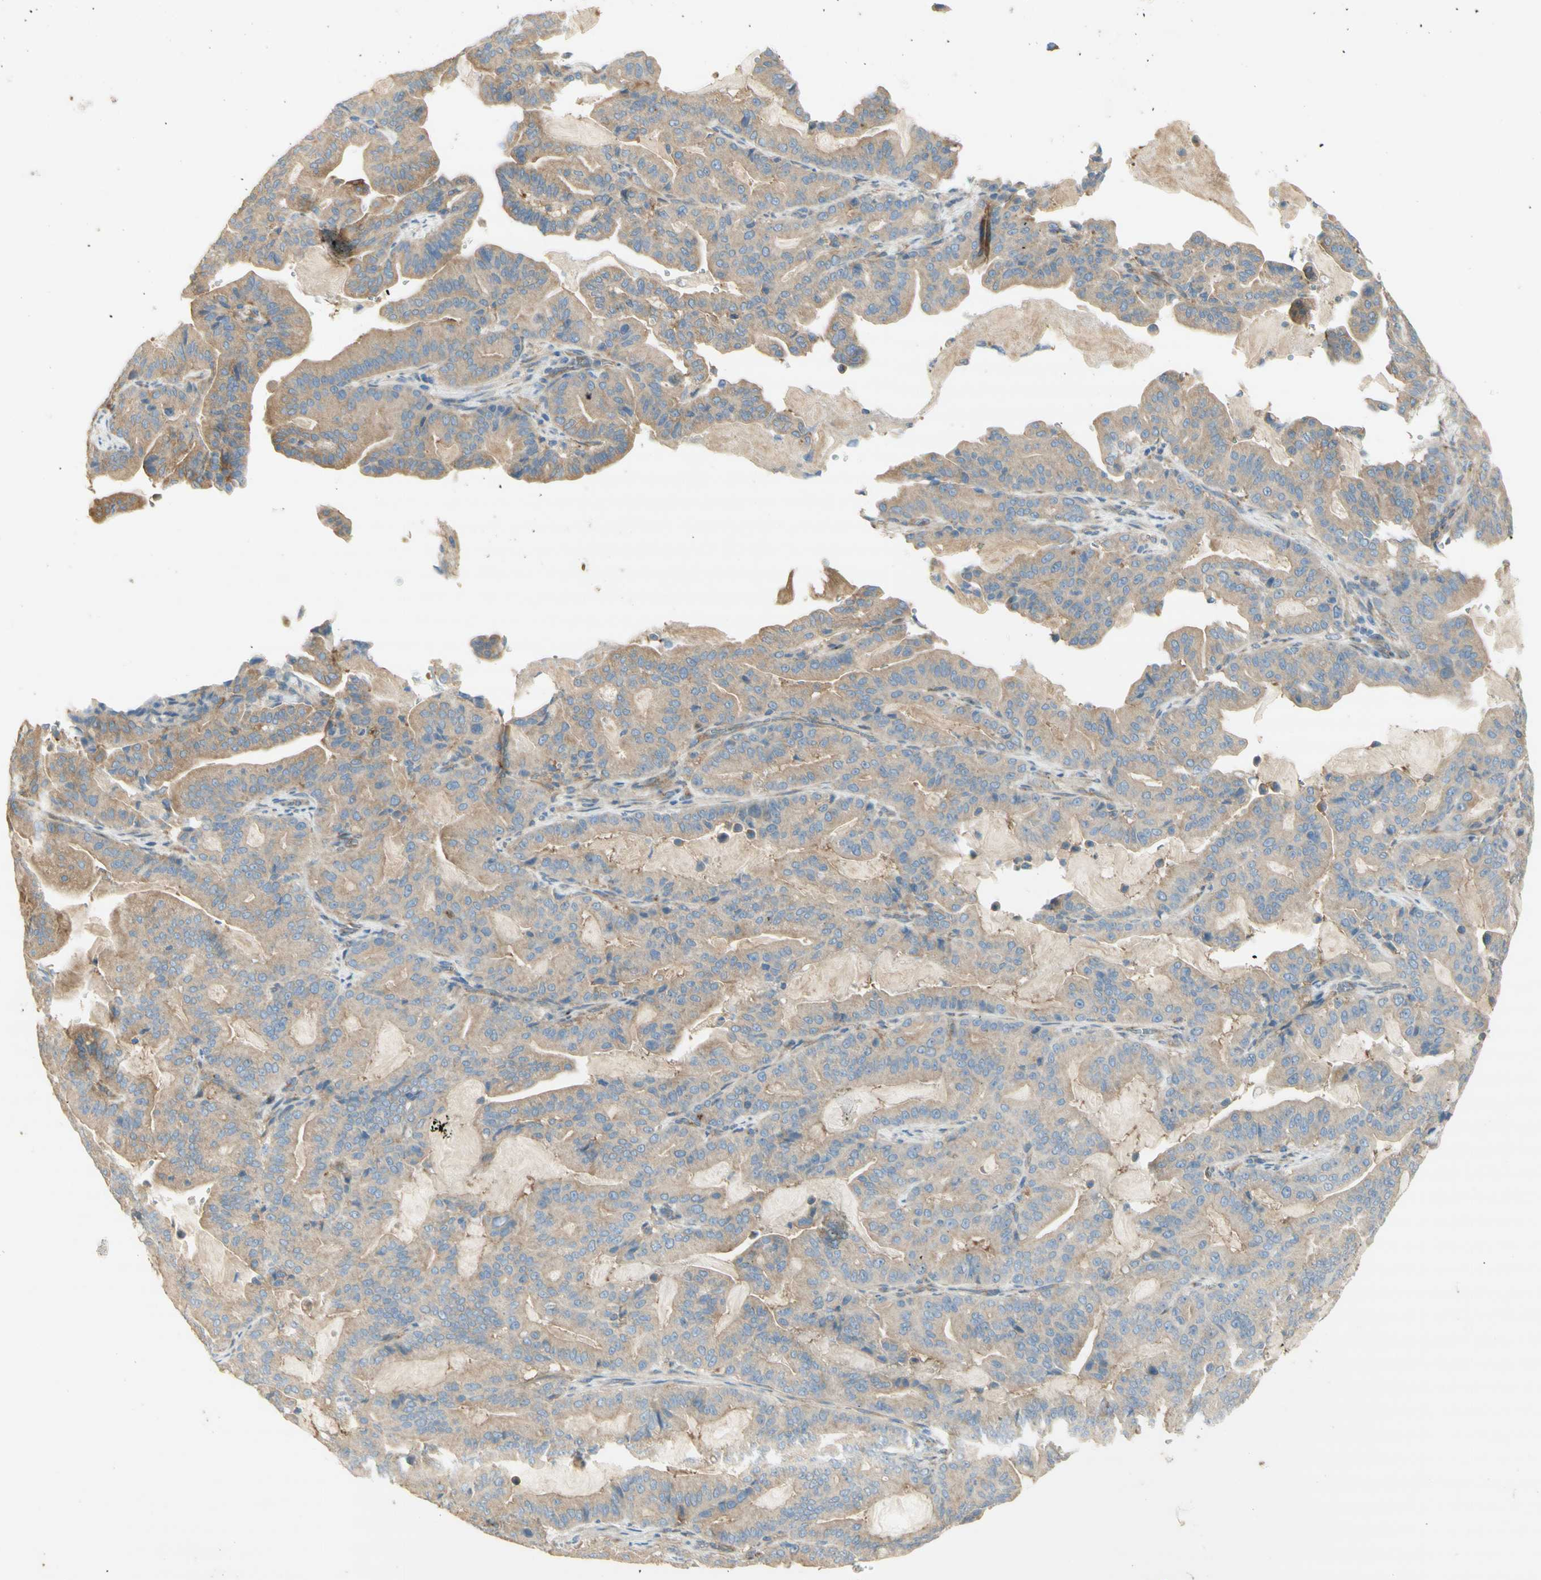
{"staining": {"intensity": "weak", "quantity": ">75%", "location": "cytoplasmic/membranous"}, "tissue": "pancreatic cancer", "cell_type": "Tumor cells", "image_type": "cancer", "snomed": [{"axis": "morphology", "description": "Adenocarcinoma, NOS"}, {"axis": "topography", "description": "Pancreas"}], "caption": "Brown immunohistochemical staining in human adenocarcinoma (pancreatic) reveals weak cytoplasmic/membranous expression in approximately >75% of tumor cells.", "gene": "DYNC1H1", "patient": {"sex": "male", "age": 63}}